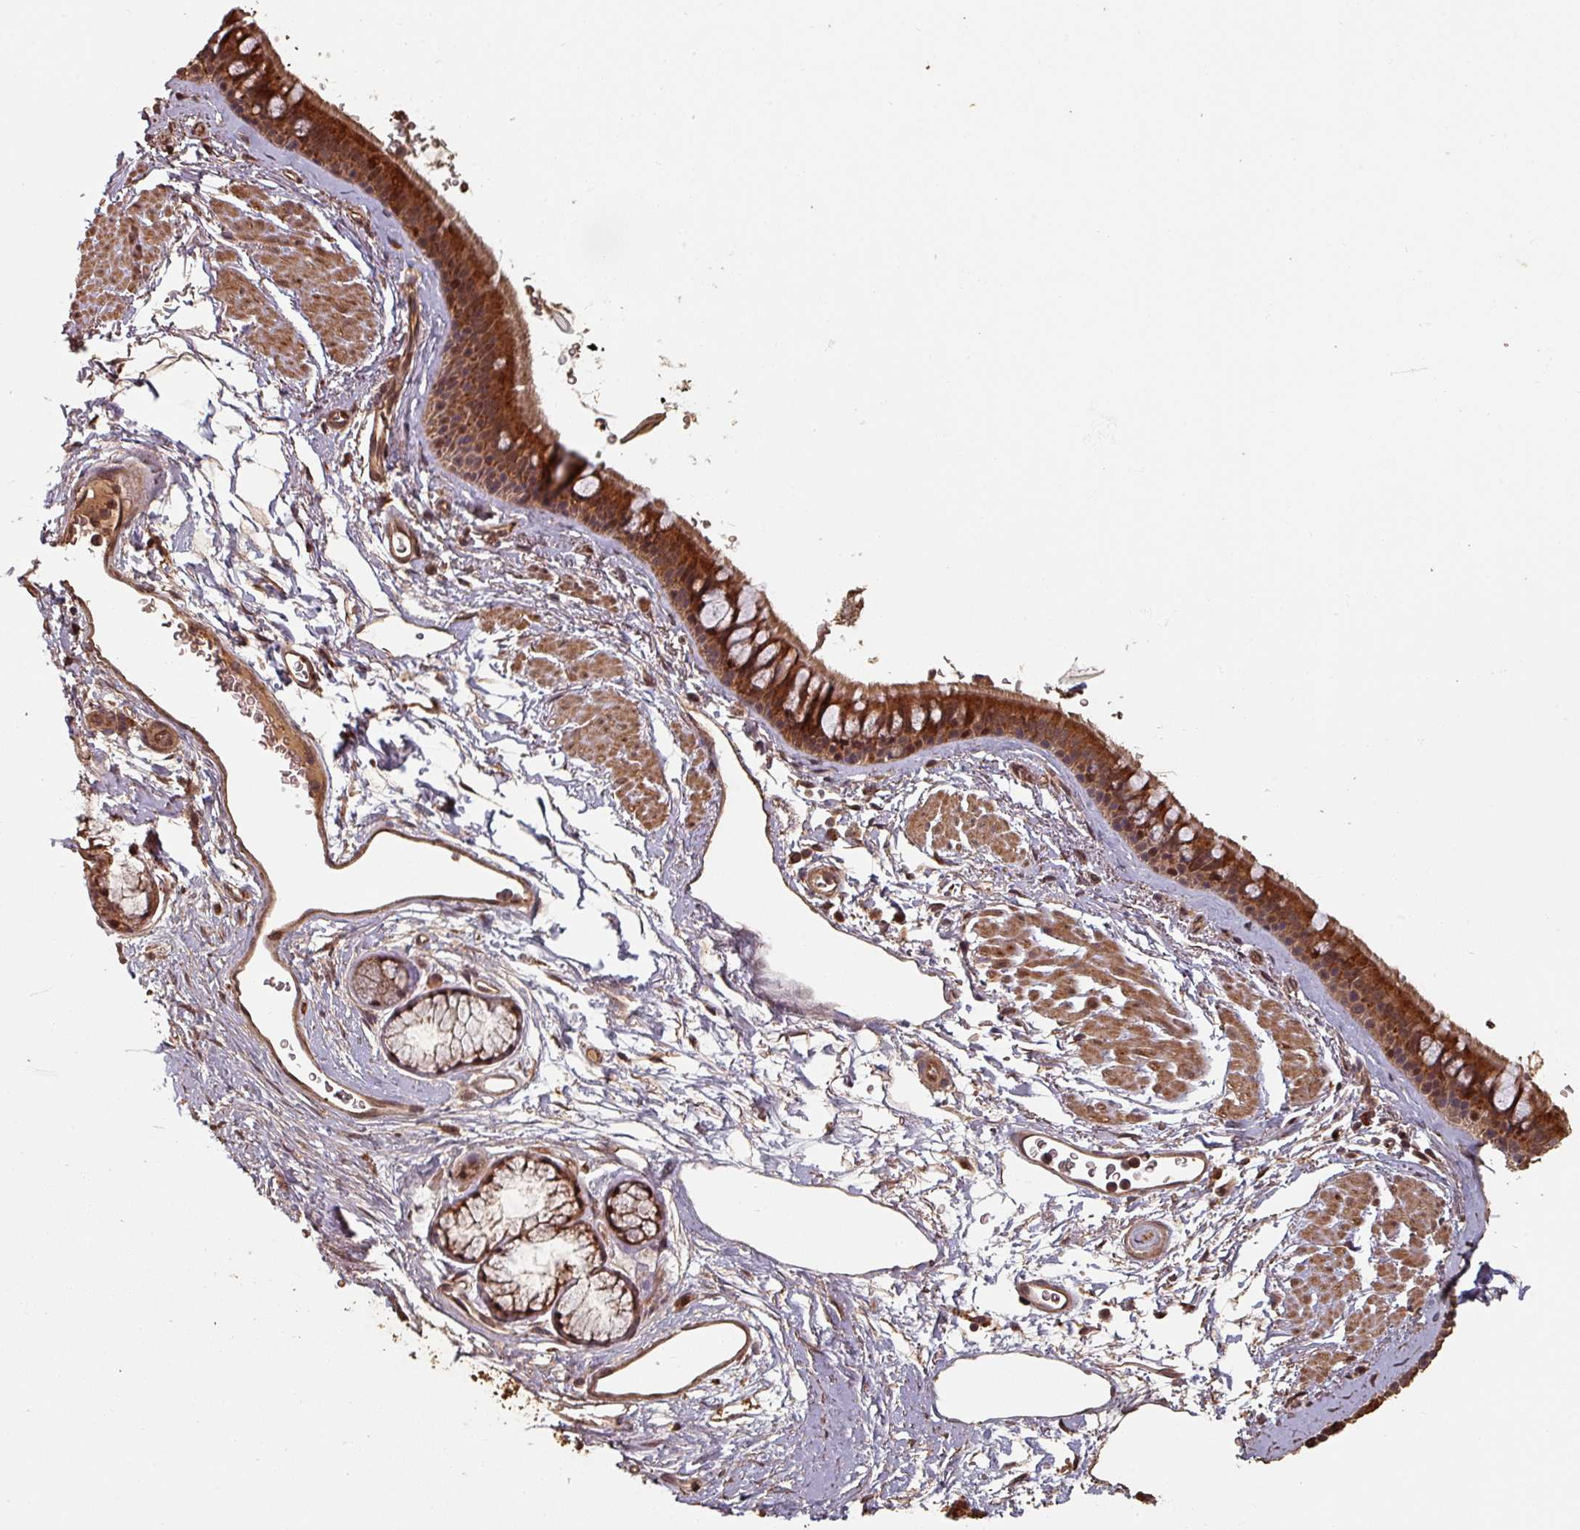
{"staining": {"intensity": "strong", "quantity": "25%-75%", "location": "cytoplasmic/membranous,nuclear"}, "tissue": "bronchus", "cell_type": "Respiratory epithelial cells", "image_type": "normal", "snomed": [{"axis": "morphology", "description": "Normal tissue, NOS"}, {"axis": "topography", "description": "Lymph node"}, {"axis": "topography", "description": "Cartilage tissue"}, {"axis": "topography", "description": "Bronchus"}], "caption": "Immunohistochemistry (IHC) histopathology image of unremarkable human bronchus stained for a protein (brown), which shows high levels of strong cytoplasmic/membranous,nuclear positivity in approximately 25%-75% of respiratory epithelial cells.", "gene": "EID1", "patient": {"sex": "female", "age": 70}}